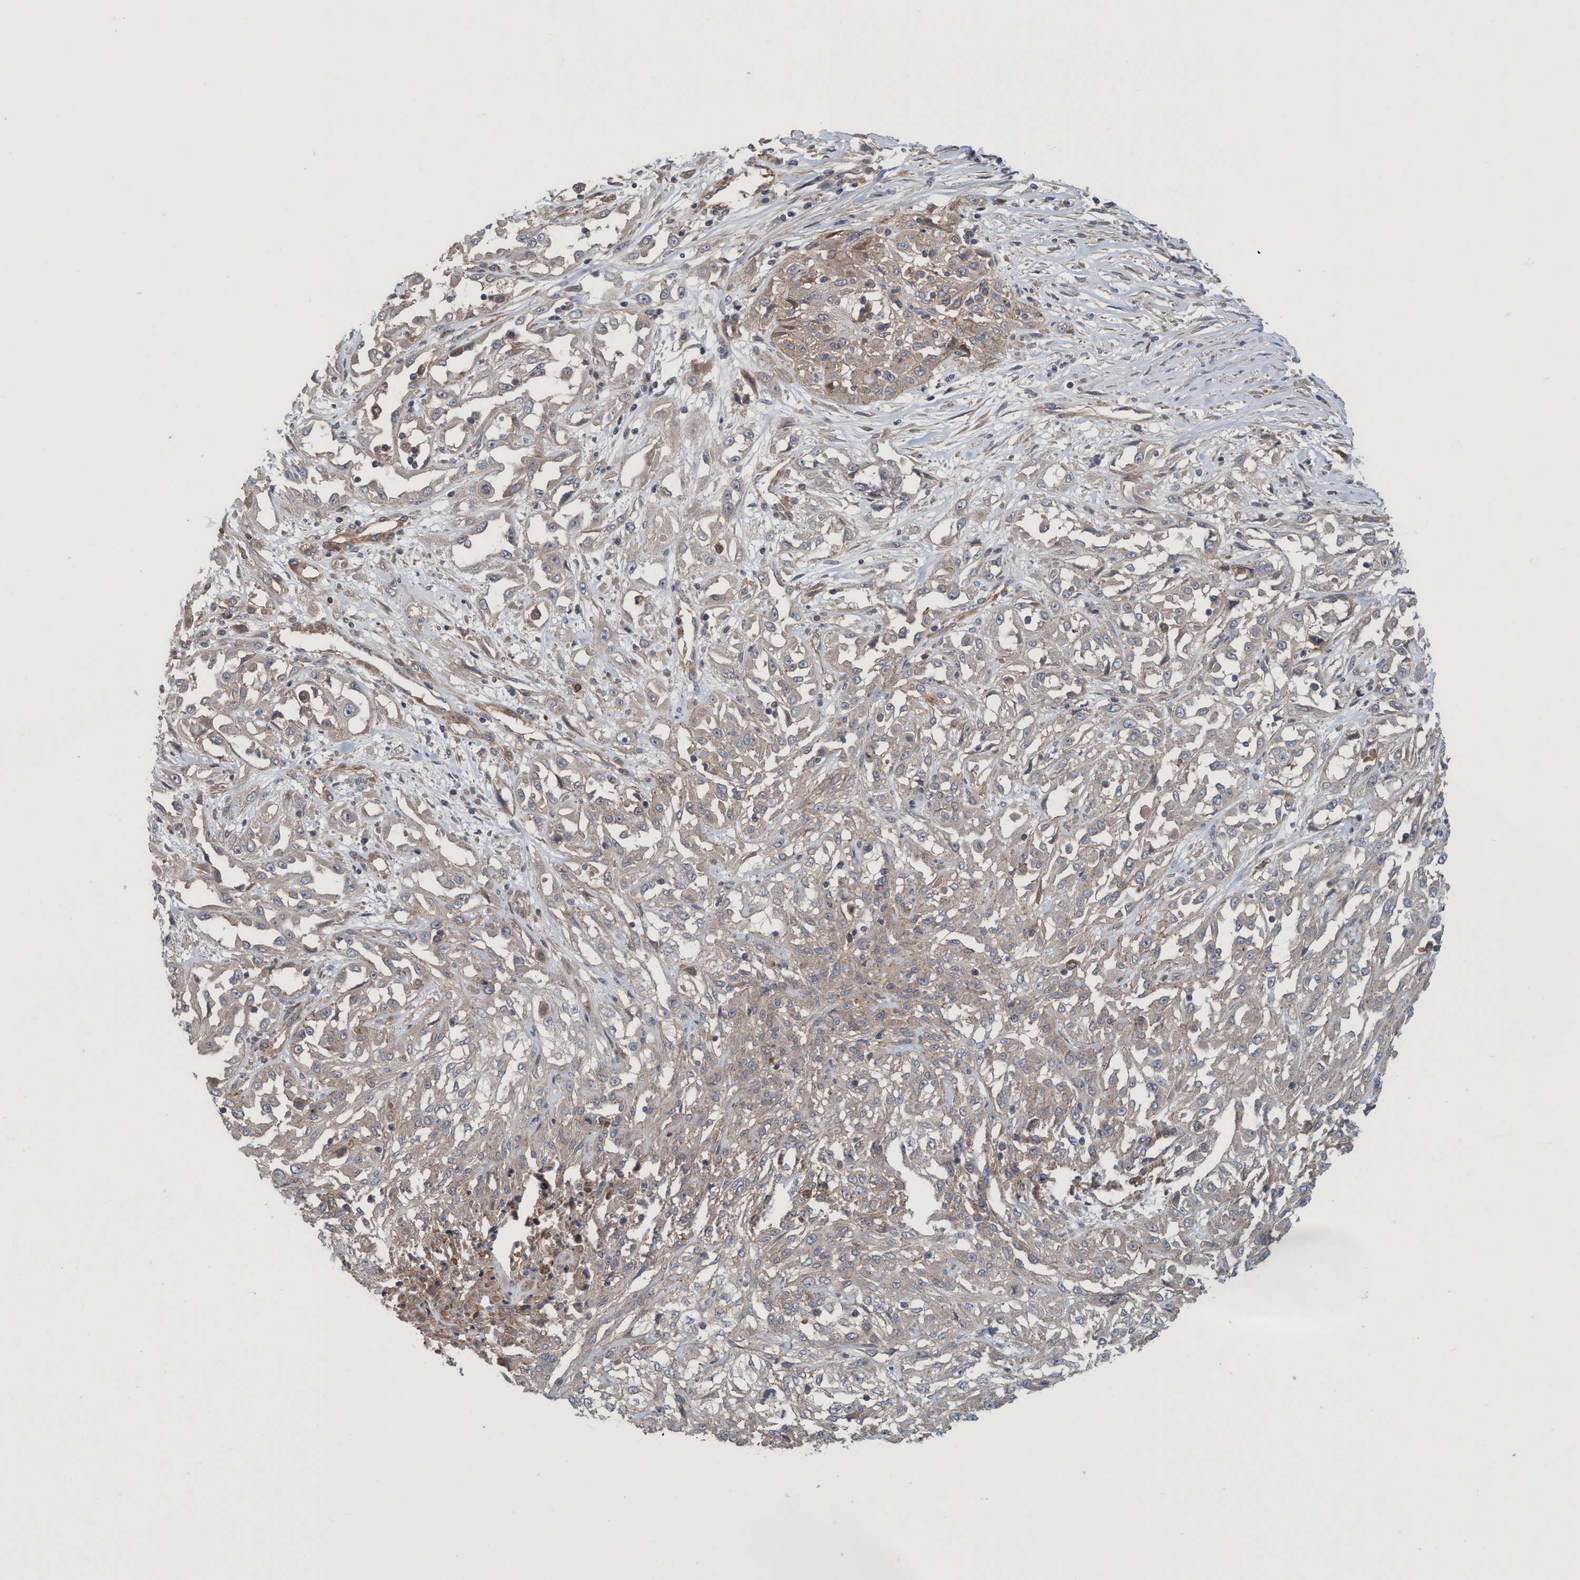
{"staining": {"intensity": "negative", "quantity": "none", "location": "none"}, "tissue": "skin cancer", "cell_type": "Tumor cells", "image_type": "cancer", "snomed": [{"axis": "morphology", "description": "Squamous cell carcinoma, NOS"}, {"axis": "morphology", "description": "Squamous cell carcinoma, metastatic, NOS"}, {"axis": "topography", "description": "Skin"}, {"axis": "topography", "description": "Lymph node"}], "caption": "Immunohistochemical staining of human skin cancer exhibits no significant positivity in tumor cells.", "gene": "SPECC1", "patient": {"sex": "male", "age": 75}}